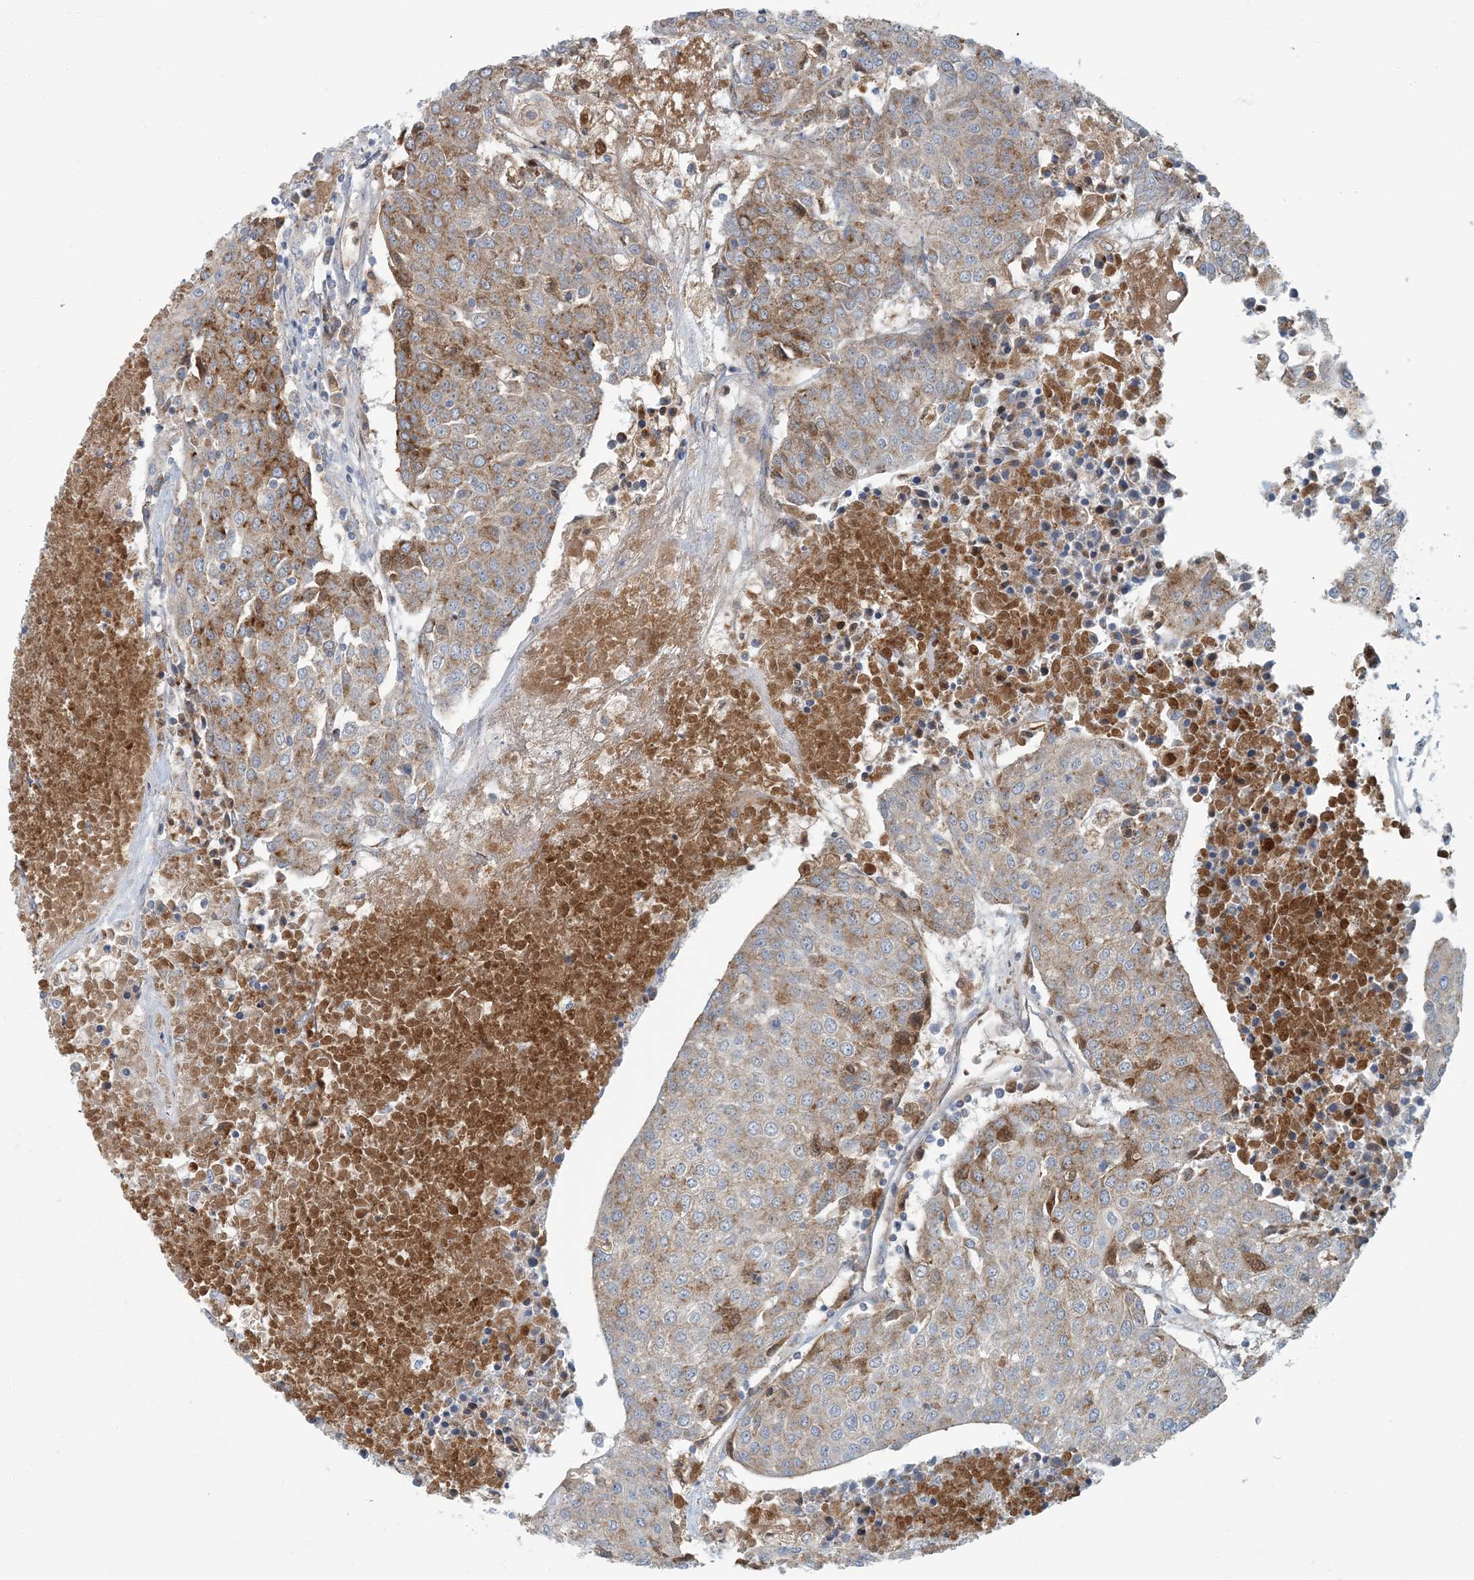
{"staining": {"intensity": "moderate", "quantity": "25%-75%", "location": "cytoplasmic/membranous"}, "tissue": "urothelial cancer", "cell_type": "Tumor cells", "image_type": "cancer", "snomed": [{"axis": "morphology", "description": "Urothelial carcinoma, High grade"}, {"axis": "topography", "description": "Urinary bladder"}], "caption": "High-magnification brightfield microscopy of urothelial cancer stained with DAB (brown) and counterstained with hematoxylin (blue). tumor cells exhibit moderate cytoplasmic/membranous positivity is seen in approximately25%-75% of cells. (DAB = brown stain, brightfield microscopy at high magnification).", "gene": "EPHA4", "patient": {"sex": "female", "age": 85}}